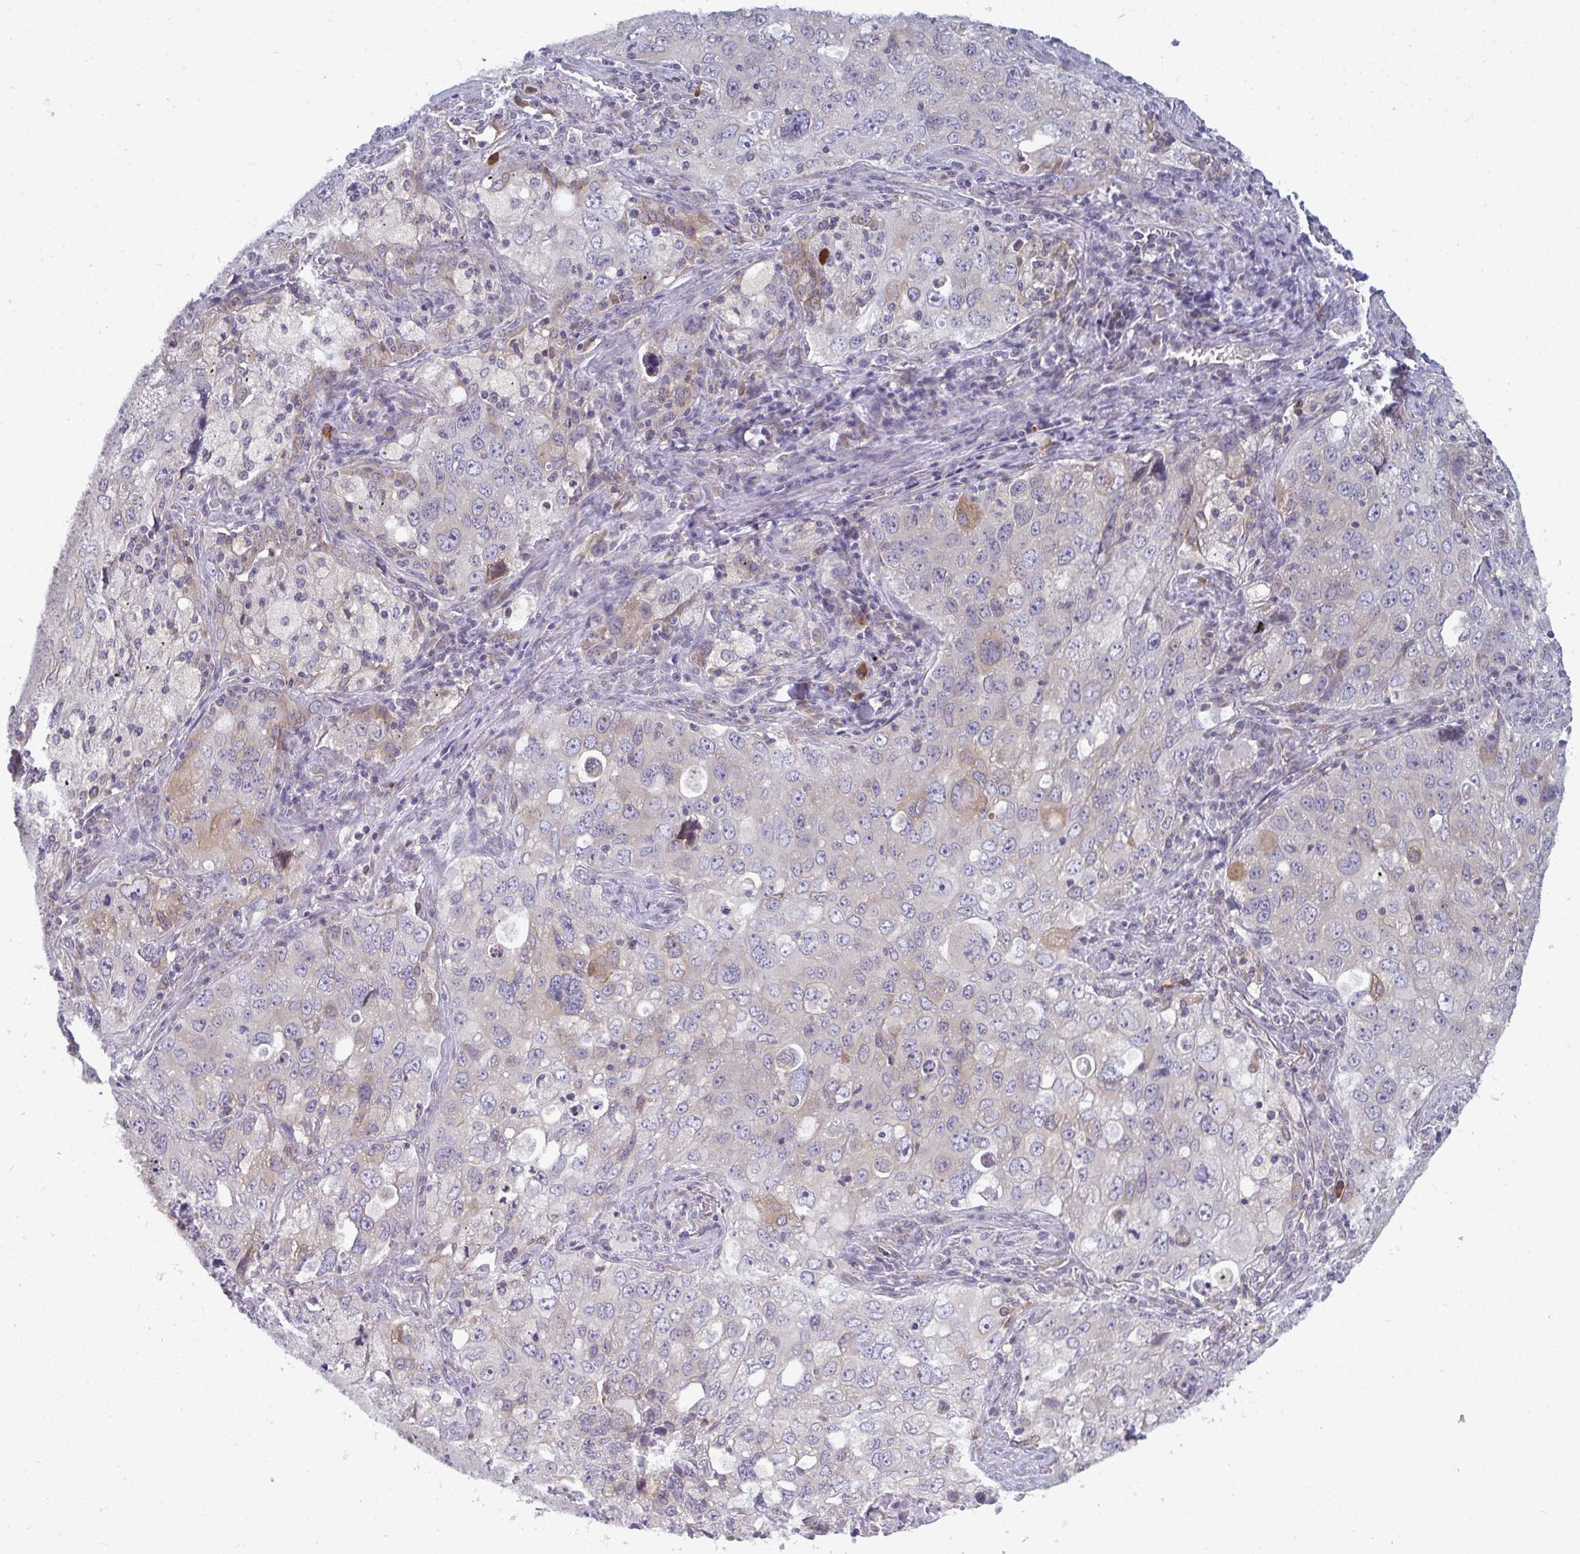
{"staining": {"intensity": "weak", "quantity": "<25%", "location": "cytoplasmic/membranous"}, "tissue": "lung cancer", "cell_type": "Tumor cells", "image_type": "cancer", "snomed": [{"axis": "morphology", "description": "Adenocarcinoma, NOS"}, {"axis": "morphology", "description": "Adenocarcinoma, metastatic, NOS"}, {"axis": "topography", "description": "Lymph node"}, {"axis": "topography", "description": "Lung"}], "caption": "A micrograph of human metastatic adenocarcinoma (lung) is negative for staining in tumor cells.", "gene": "LYSMD4", "patient": {"sex": "female", "age": 42}}